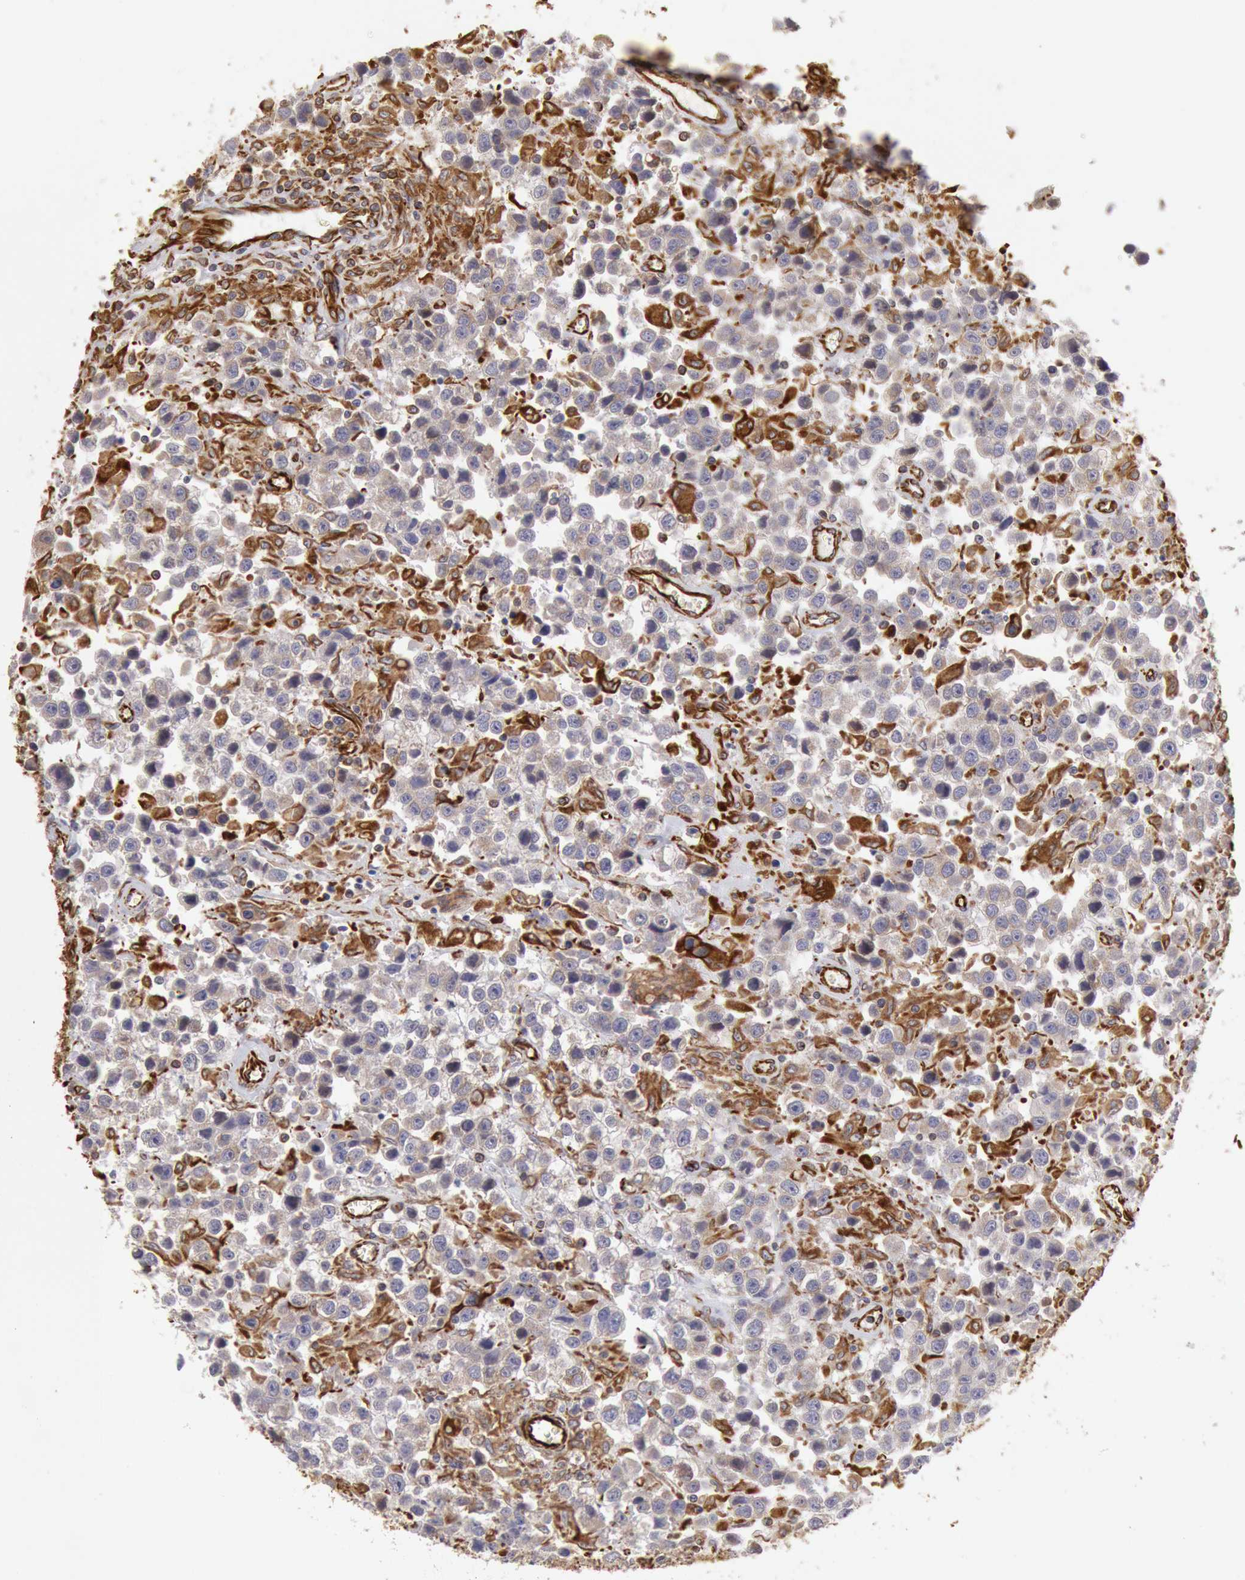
{"staining": {"intensity": "negative", "quantity": "none", "location": "none"}, "tissue": "testis cancer", "cell_type": "Tumor cells", "image_type": "cancer", "snomed": [{"axis": "morphology", "description": "Seminoma, NOS"}, {"axis": "topography", "description": "Testis"}], "caption": "Tumor cells show no significant protein expression in testis seminoma.", "gene": "RNF139", "patient": {"sex": "male", "age": 43}}